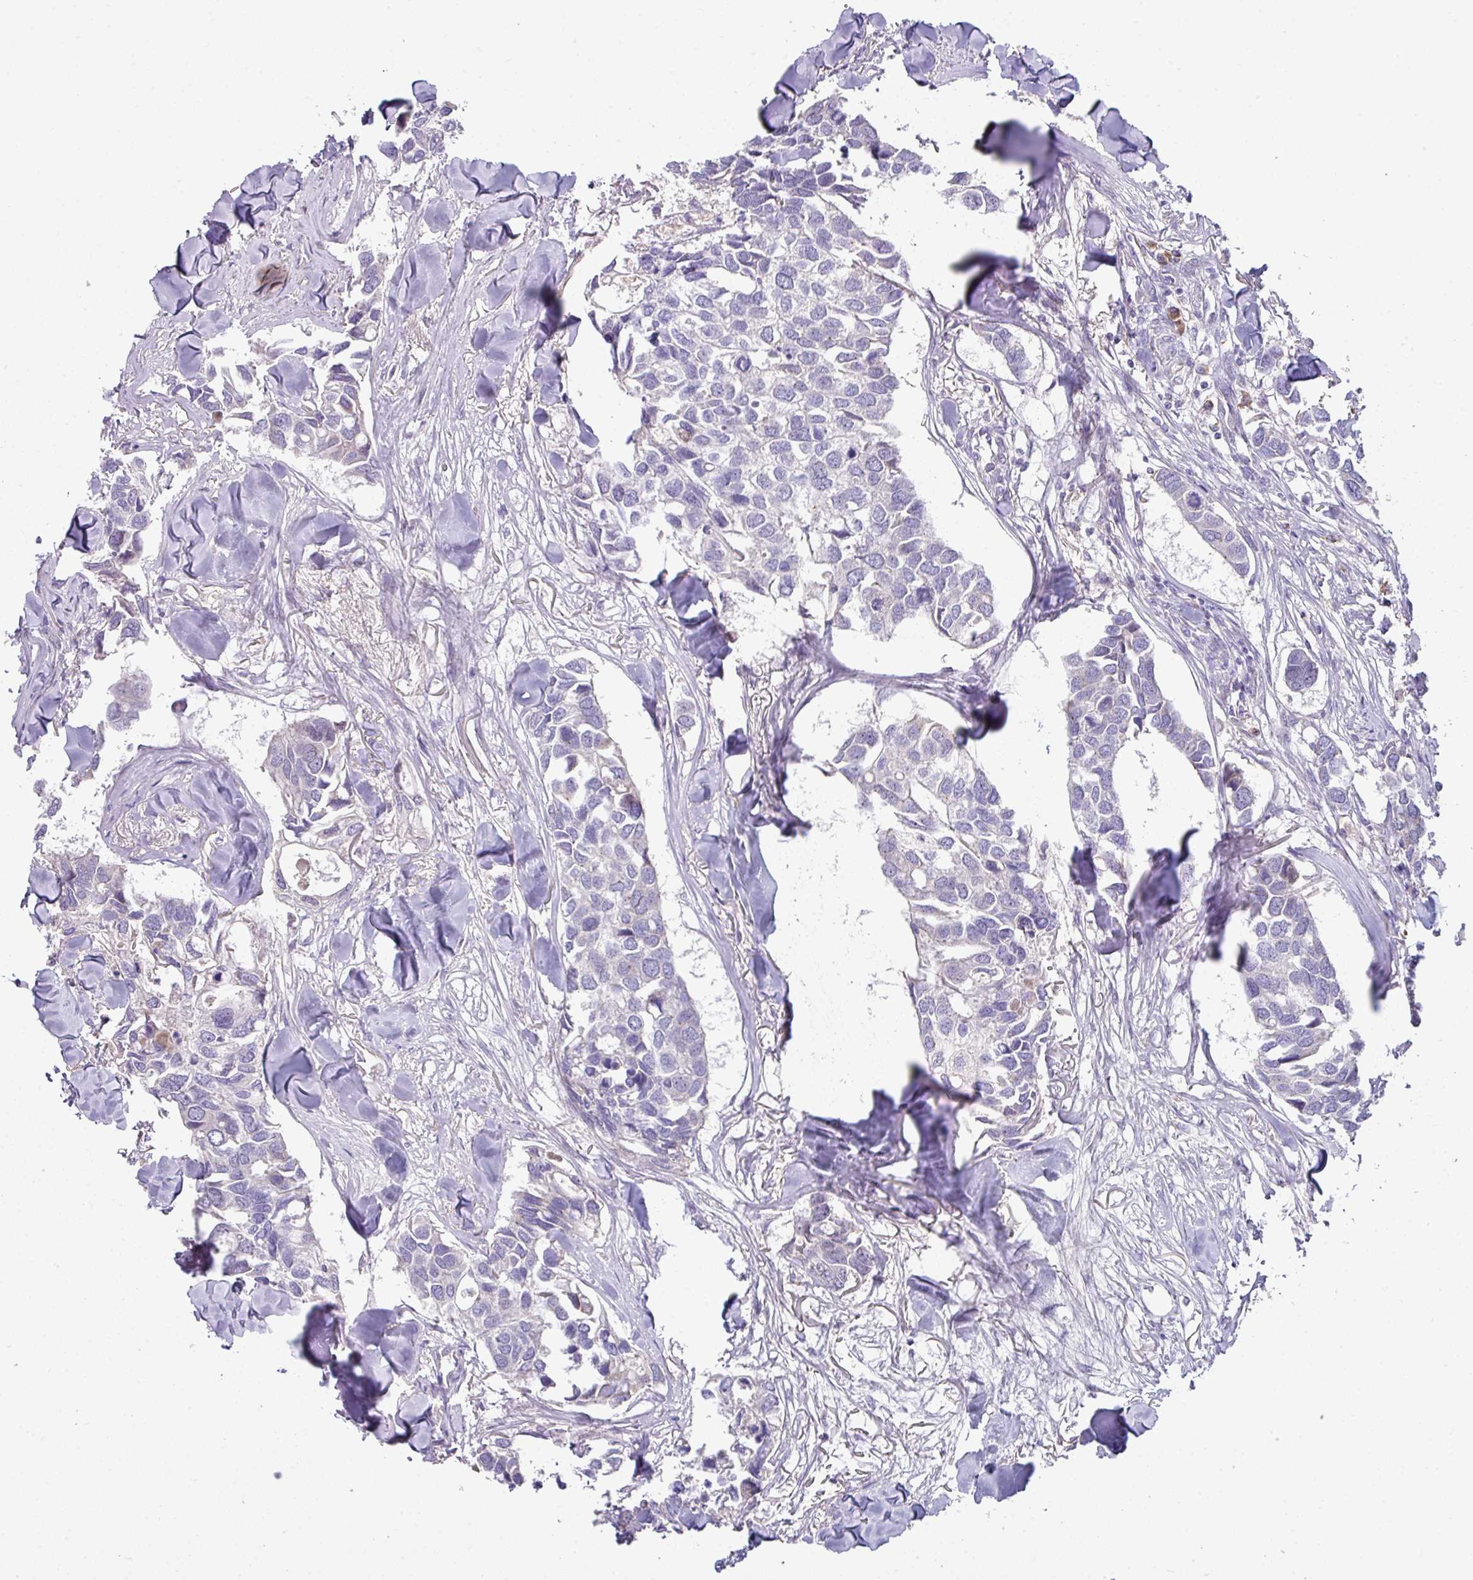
{"staining": {"intensity": "negative", "quantity": "none", "location": "none"}, "tissue": "breast cancer", "cell_type": "Tumor cells", "image_type": "cancer", "snomed": [{"axis": "morphology", "description": "Duct carcinoma"}, {"axis": "topography", "description": "Breast"}], "caption": "IHC image of neoplastic tissue: human breast cancer stained with DAB displays no significant protein staining in tumor cells.", "gene": "SLAMF6", "patient": {"sex": "female", "age": 83}}